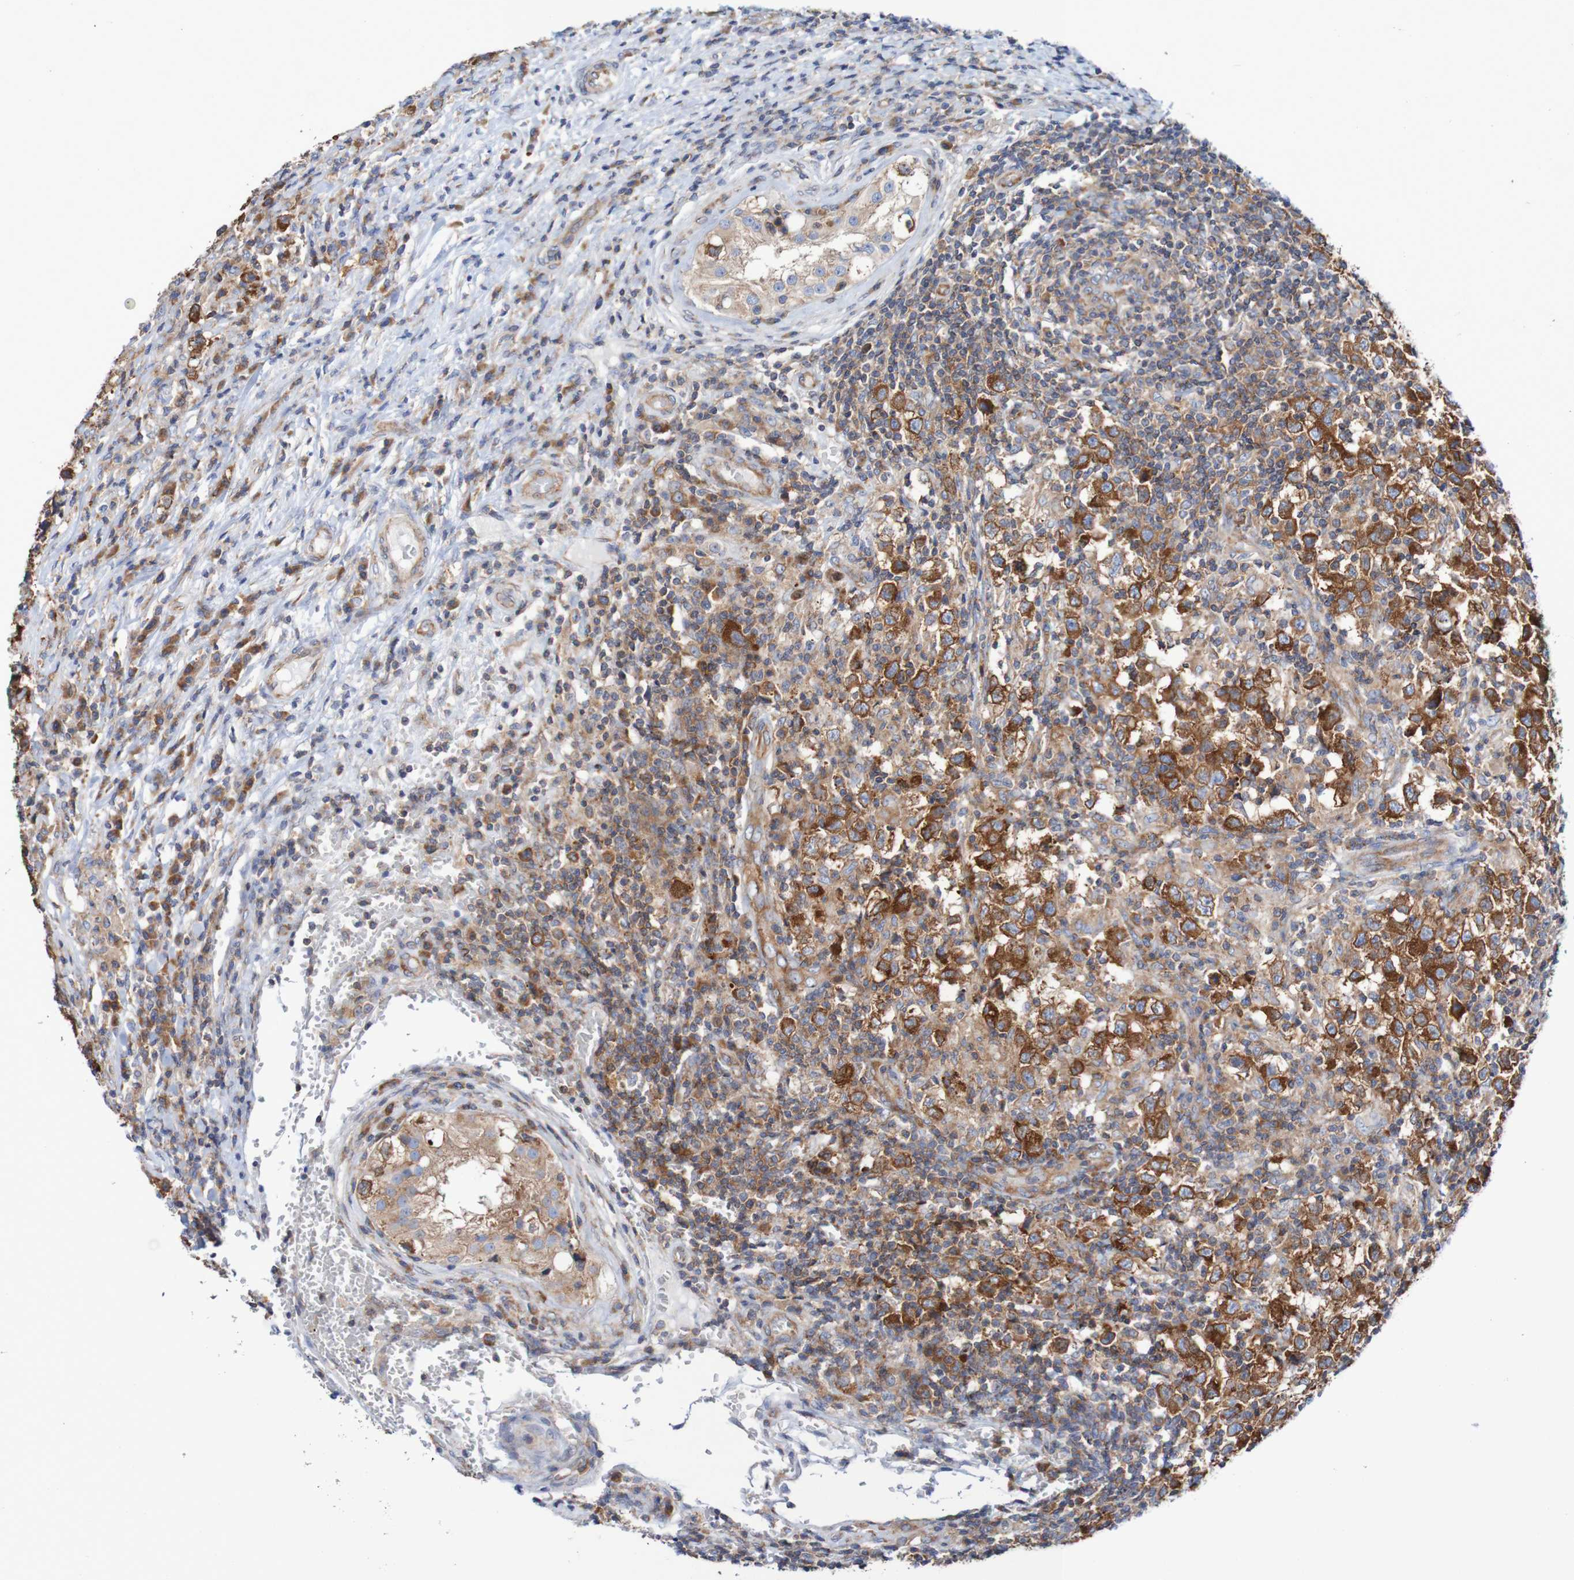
{"staining": {"intensity": "strong", "quantity": ">75%", "location": "cytoplasmic/membranous"}, "tissue": "testis cancer", "cell_type": "Tumor cells", "image_type": "cancer", "snomed": [{"axis": "morphology", "description": "Carcinoma, Embryonal, NOS"}, {"axis": "topography", "description": "Testis"}], "caption": "Protein staining displays strong cytoplasmic/membranous expression in approximately >75% of tumor cells in testis cancer. The protein is stained brown, and the nuclei are stained in blue (DAB (3,3'-diaminobenzidine) IHC with brightfield microscopy, high magnification).", "gene": "FXR2", "patient": {"sex": "male", "age": 21}}